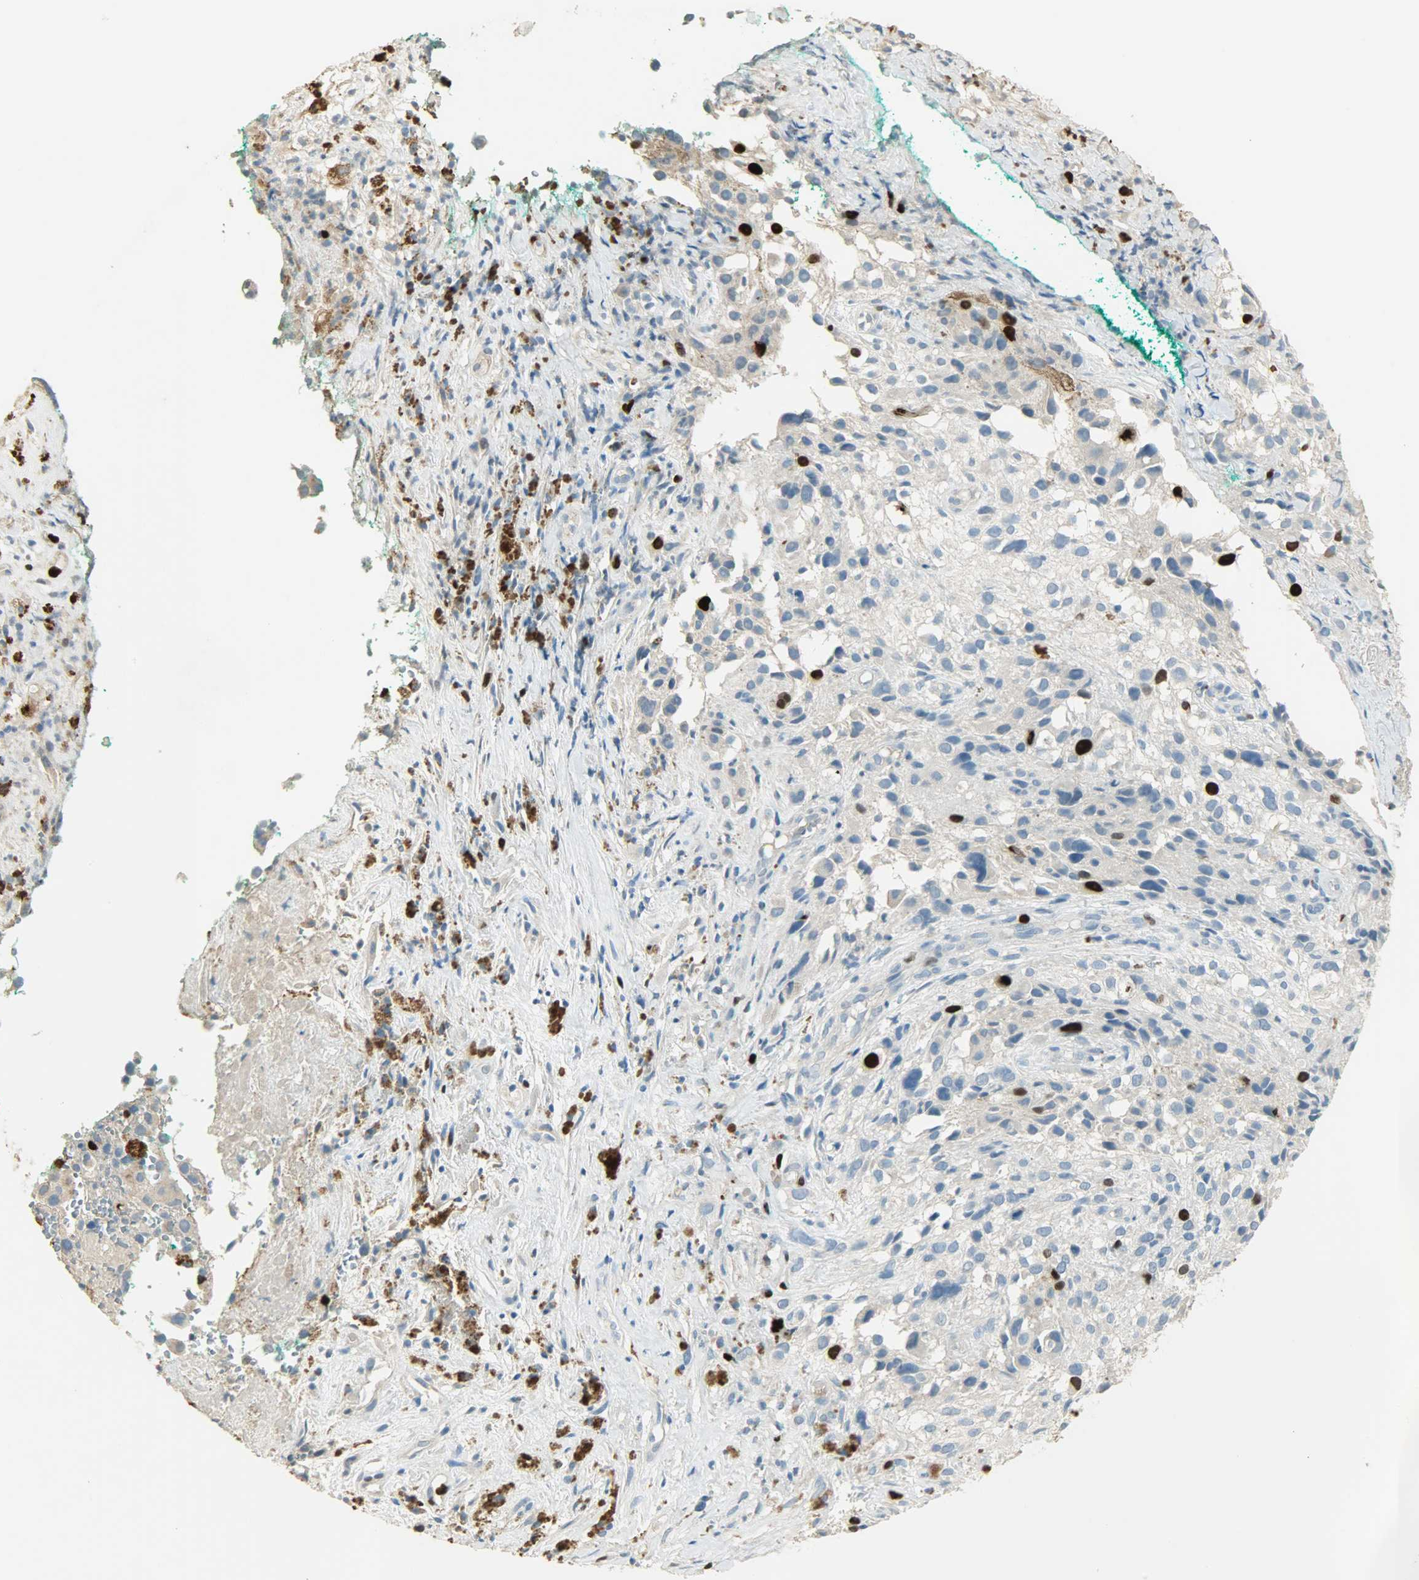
{"staining": {"intensity": "strong", "quantity": "<25%", "location": "cytoplasmic/membranous,nuclear"}, "tissue": "melanoma", "cell_type": "Tumor cells", "image_type": "cancer", "snomed": [{"axis": "morphology", "description": "Necrosis, NOS"}, {"axis": "morphology", "description": "Malignant melanoma, NOS"}, {"axis": "topography", "description": "Skin"}], "caption": "Immunohistochemistry (IHC) (DAB (3,3'-diaminobenzidine)) staining of human malignant melanoma demonstrates strong cytoplasmic/membranous and nuclear protein positivity in approximately <25% of tumor cells. The staining was performed using DAB (3,3'-diaminobenzidine), with brown indicating positive protein expression. Nuclei are stained blue with hematoxylin.", "gene": "TPX2", "patient": {"sex": "female", "age": 87}}